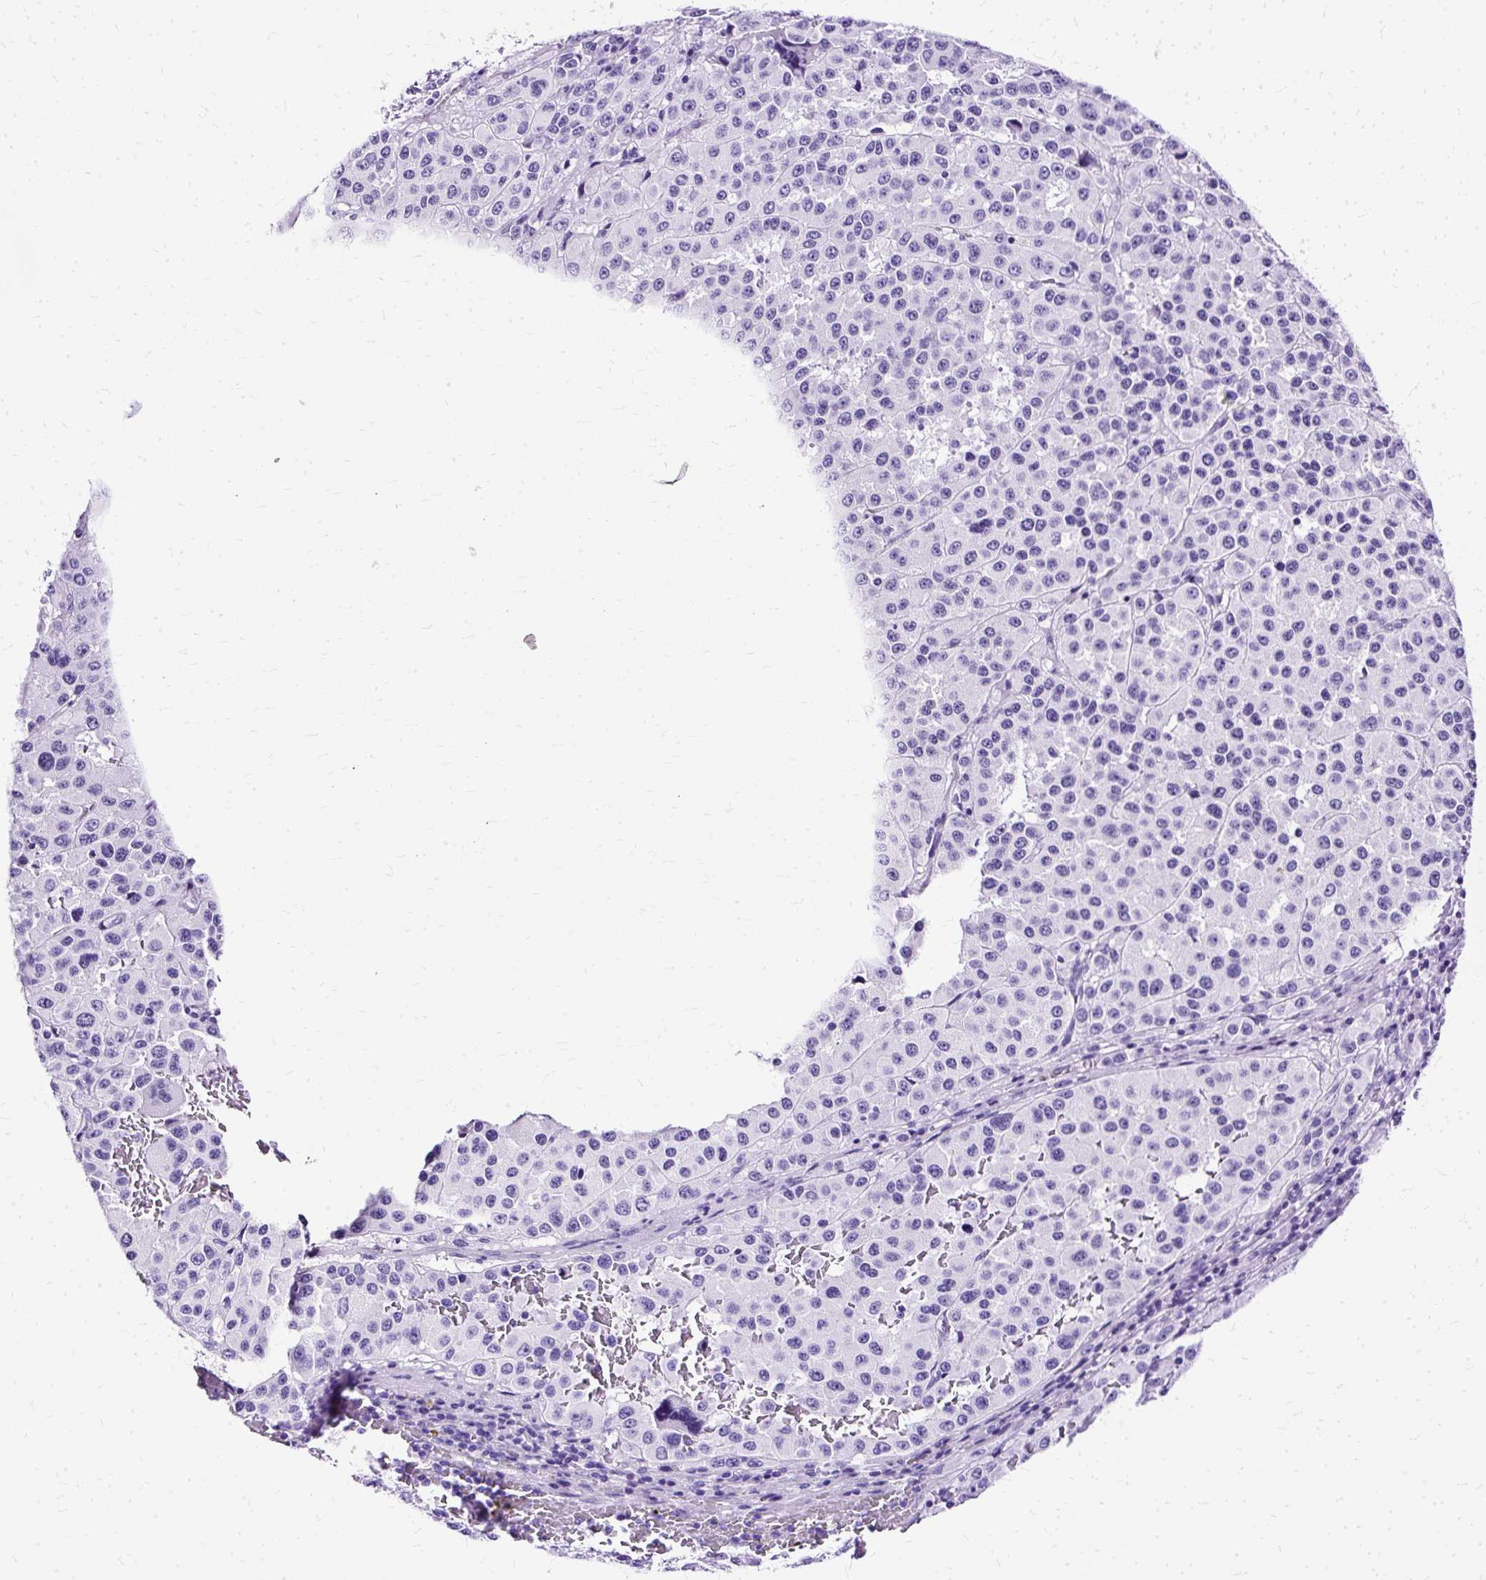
{"staining": {"intensity": "negative", "quantity": "none", "location": "none"}, "tissue": "melanoma", "cell_type": "Tumor cells", "image_type": "cancer", "snomed": [{"axis": "morphology", "description": "Malignant melanoma, Metastatic site"}, {"axis": "topography", "description": "Lymph node"}], "caption": "DAB immunohistochemical staining of melanoma shows no significant staining in tumor cells.", "gene": "SLC8A2", "patient": {"sex": "female", "age": 65}}